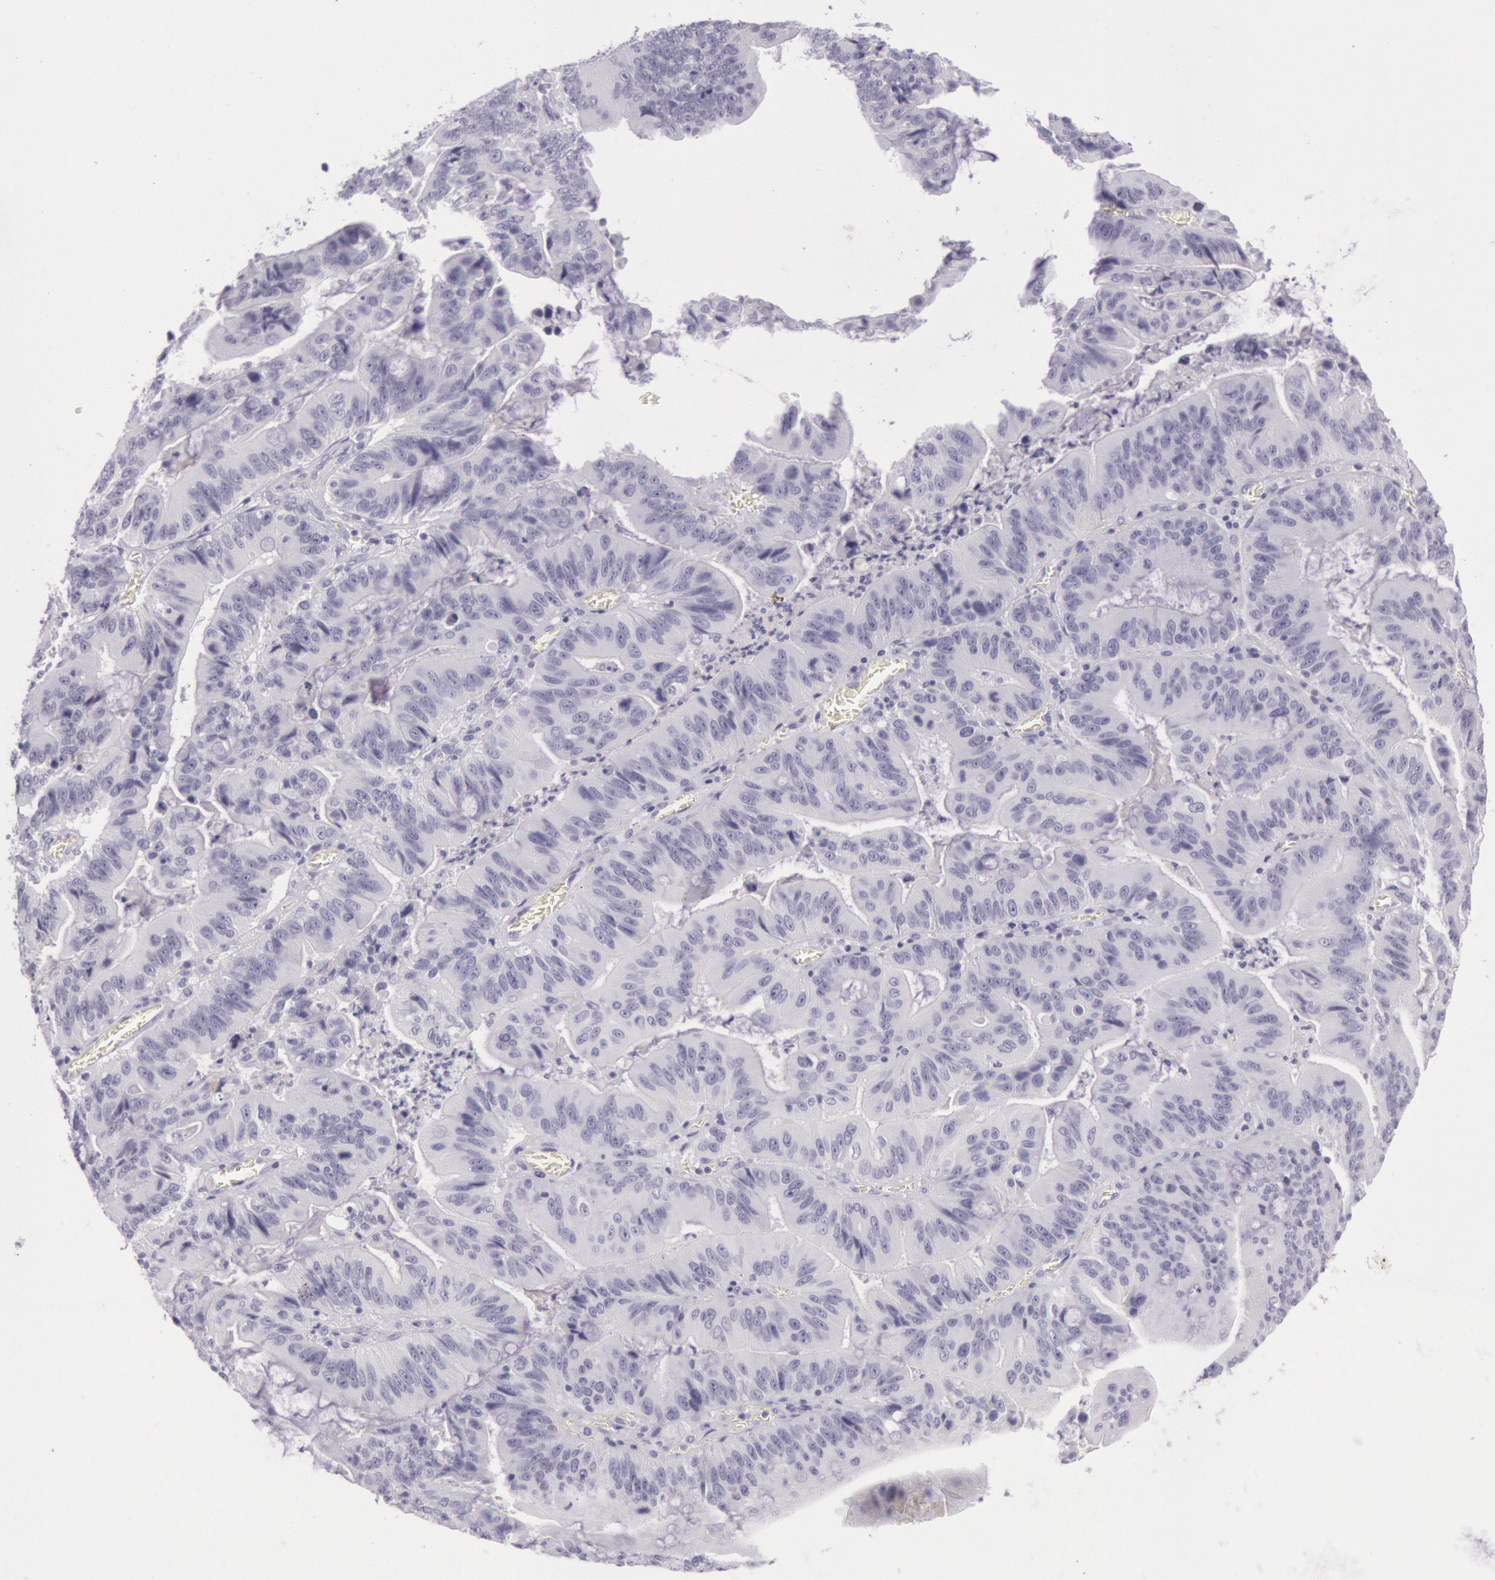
{"staining": {"intensity": "negative", "quantity": "none", "location": "none"}, "tissue": "stomach cancer", "cell_type": "Tumor cells", "image_type": "cancer", "snomed": [{"axis": "morphology", "description": "Adenocarcinoma, NOS"}, {"axis": "topography", "description": "Stomach, upper"}], "caption": "Image shows no significant protein expression in tumor cells of stomach adenocarcinoma.", "gene": "CKB", "patient": {"sex": "male", "age": 63}}